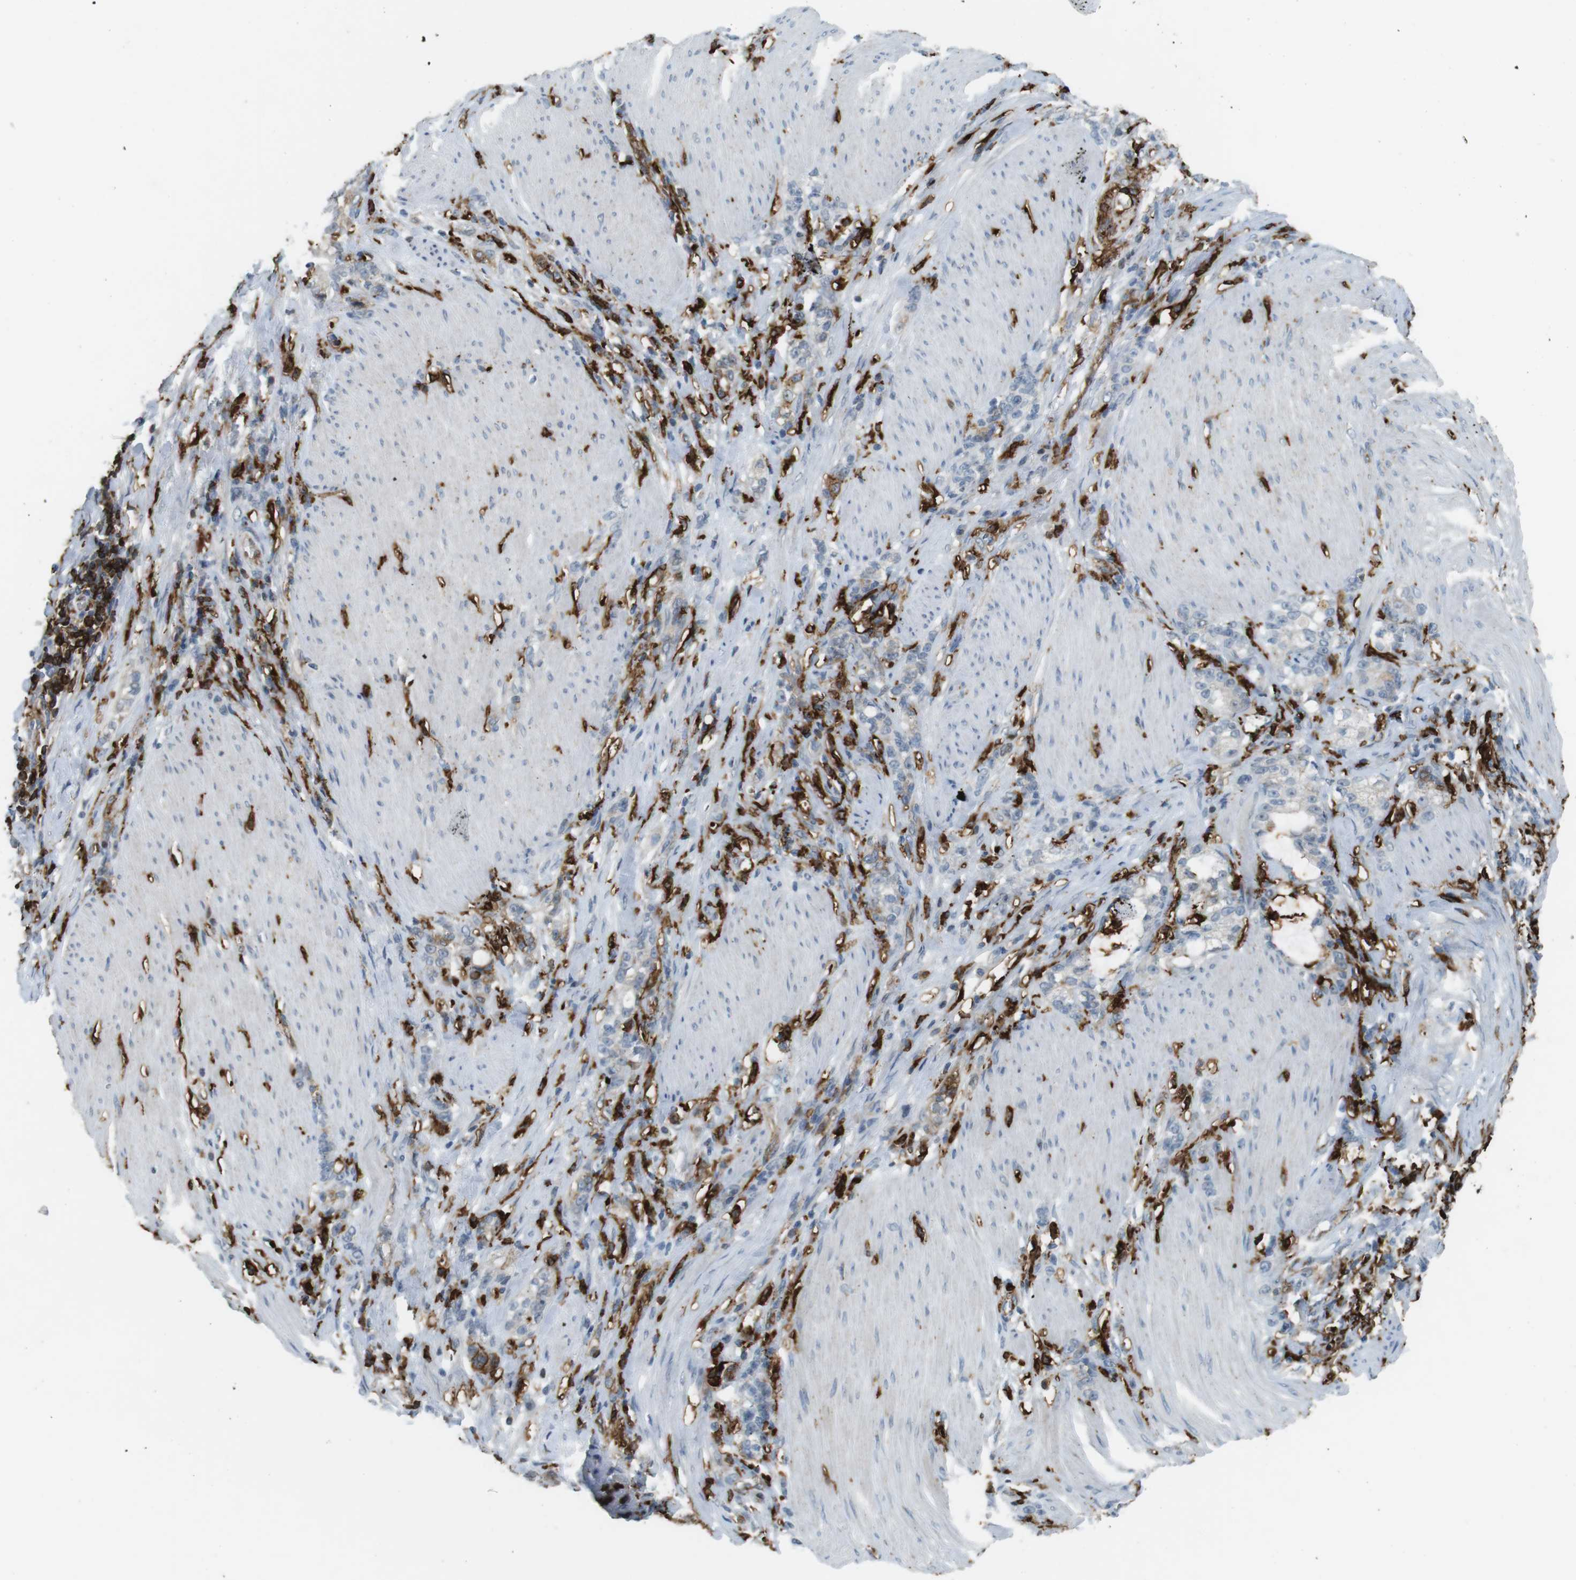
{"staining": {"intensity": "negative", "quantity": "none", "location": "none"}, "tissue": "stomach cancer", "cell_type": "Tumor cells", "image_type": "cancer", "snomed": [{"axis": "morphology", "description": "Adenocarcinoma, NOS"}, {"axis": "topography", "description": "Stomach, lower"}], "caption": "A high-resolution micrograph shows IHC staining of adenocarcinoma (stomach), which displays no significant staining in tumor cells.", "gene": "HLA-DRA", "patient": {"sex": "male", "age": 88}}